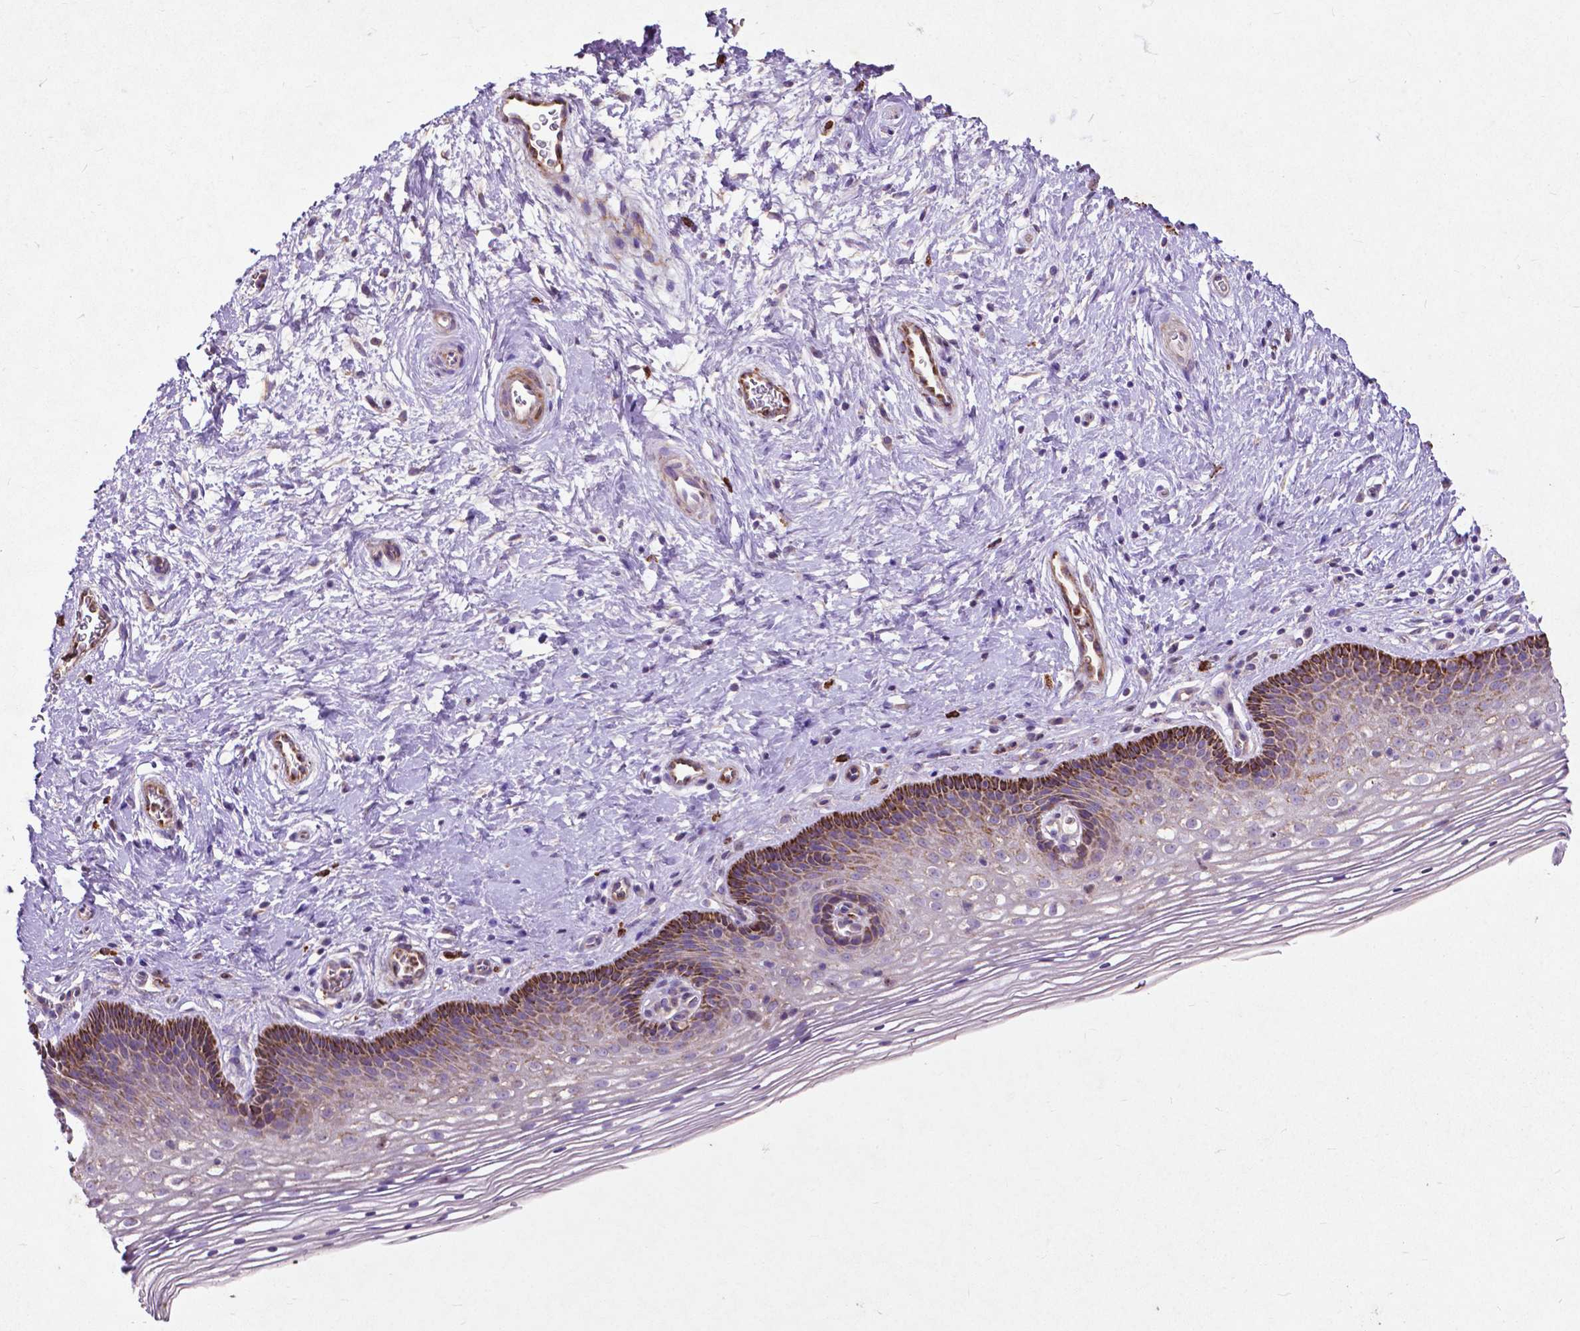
{"staining": {"intensity": "weak", "quantity": "25%-75%", "location": "cytoplasmic/membranous"}, "tissue": "cervix", "cell_type": "Glandular cells", "image_type": "normal", "snomed": [{"axis": "morphology", "description": "Normal tissue, NOS"}, {"axis": "topography", "description": "Cervix"}], "caption": "Immunohistochemical staining of normal cervix displays weak cytoplasmic/membranous protein staining in approximately 25%-75% of glandular cells.", "gene": "THEGL", "patient": {"sex": "female", "age": 34}}